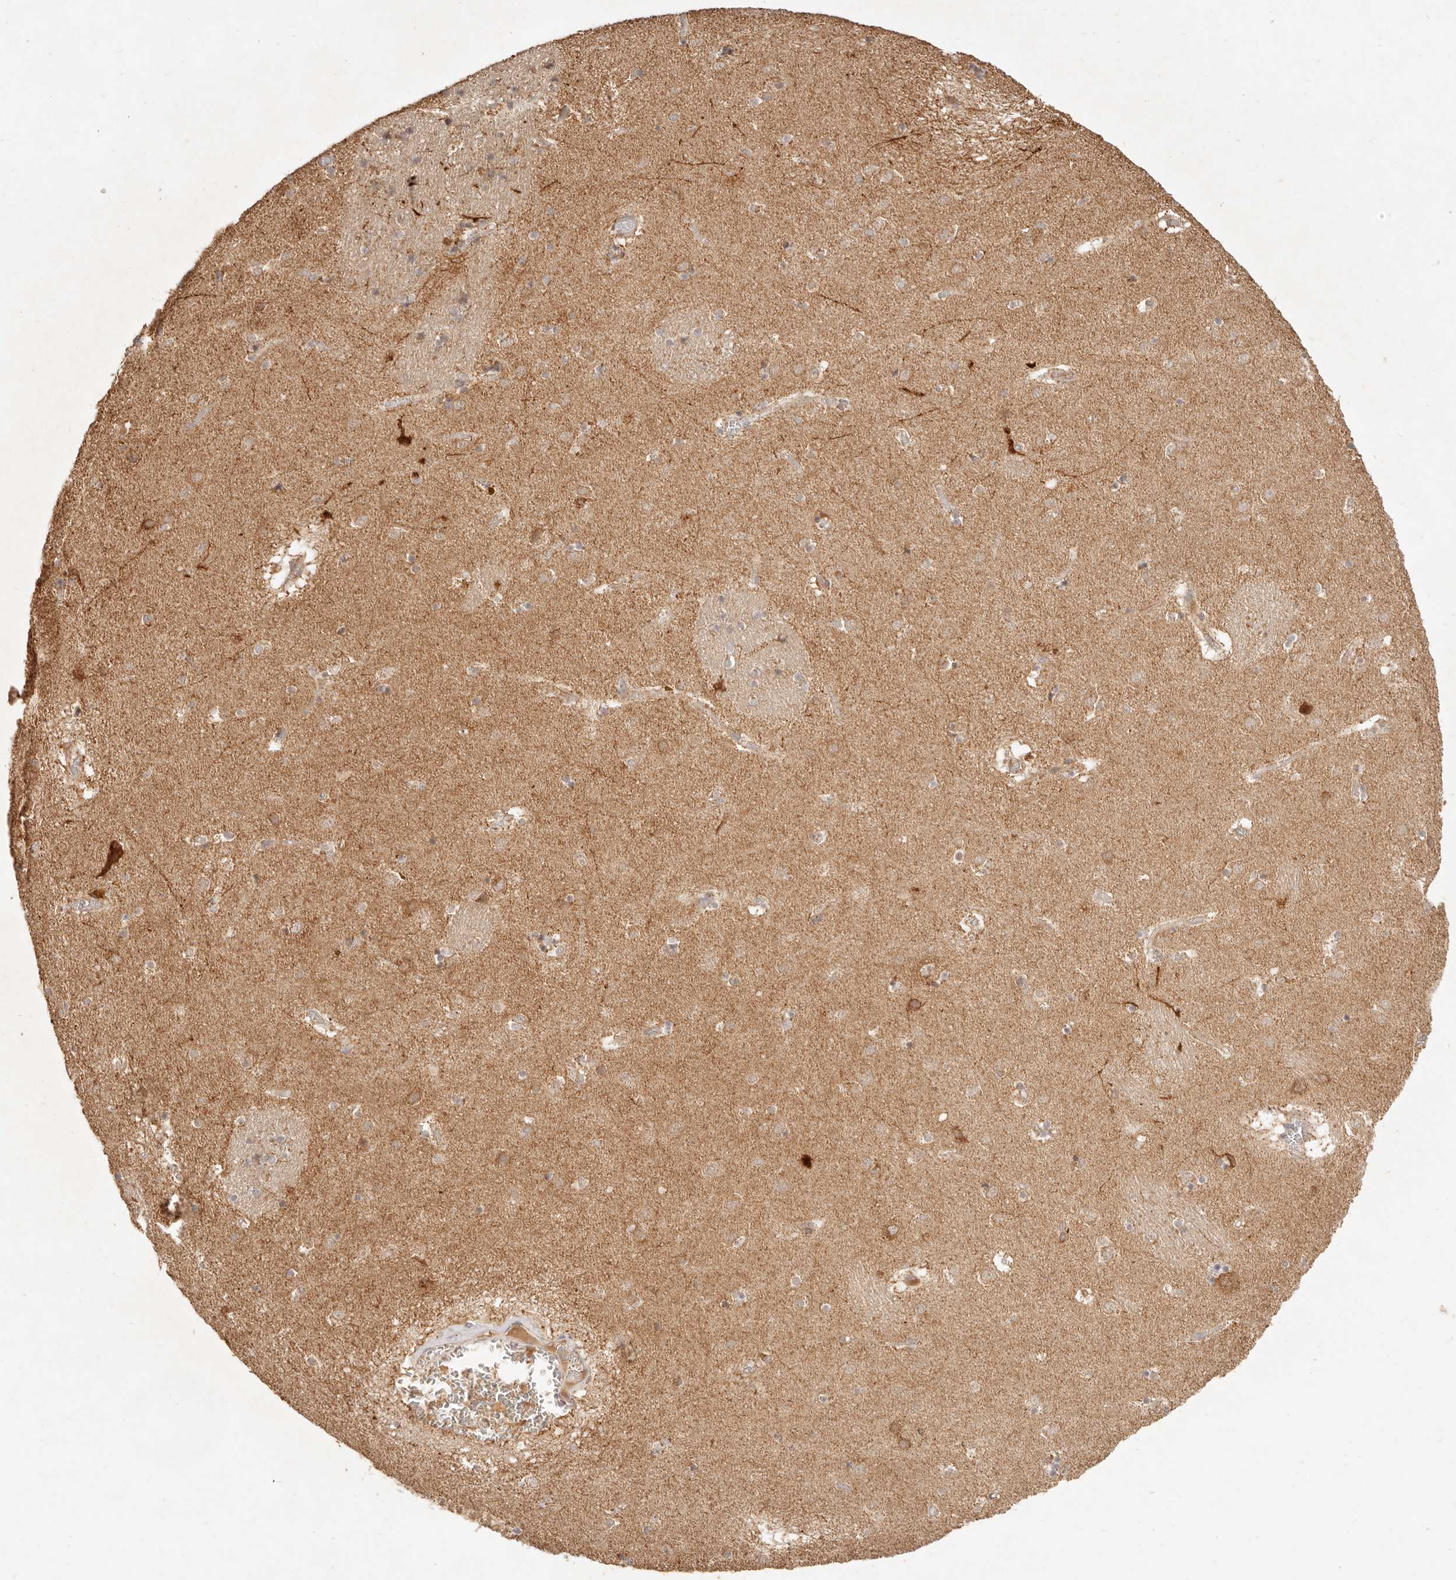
{"staining": {"intensity": "moderate", "quantity": "<25%", "location": "cytoplasmic/membranous"}, "tissue": "caudate", "cell_type": "Glial cells", "image_type": "normal", "snomed": [{"axis": "morphology", "description": "Normal tissue, NOS"}, {"axis": "topography", "description": "Lateral ventricle wall"}], "caption": "Human caudate stained with a brown dye reveals moderate cytoplasmic/membranous positive staining in approximately <25% of glial cells.", "gene": "CPLANE2", "patient": {"sex": "male", "age": 70}}